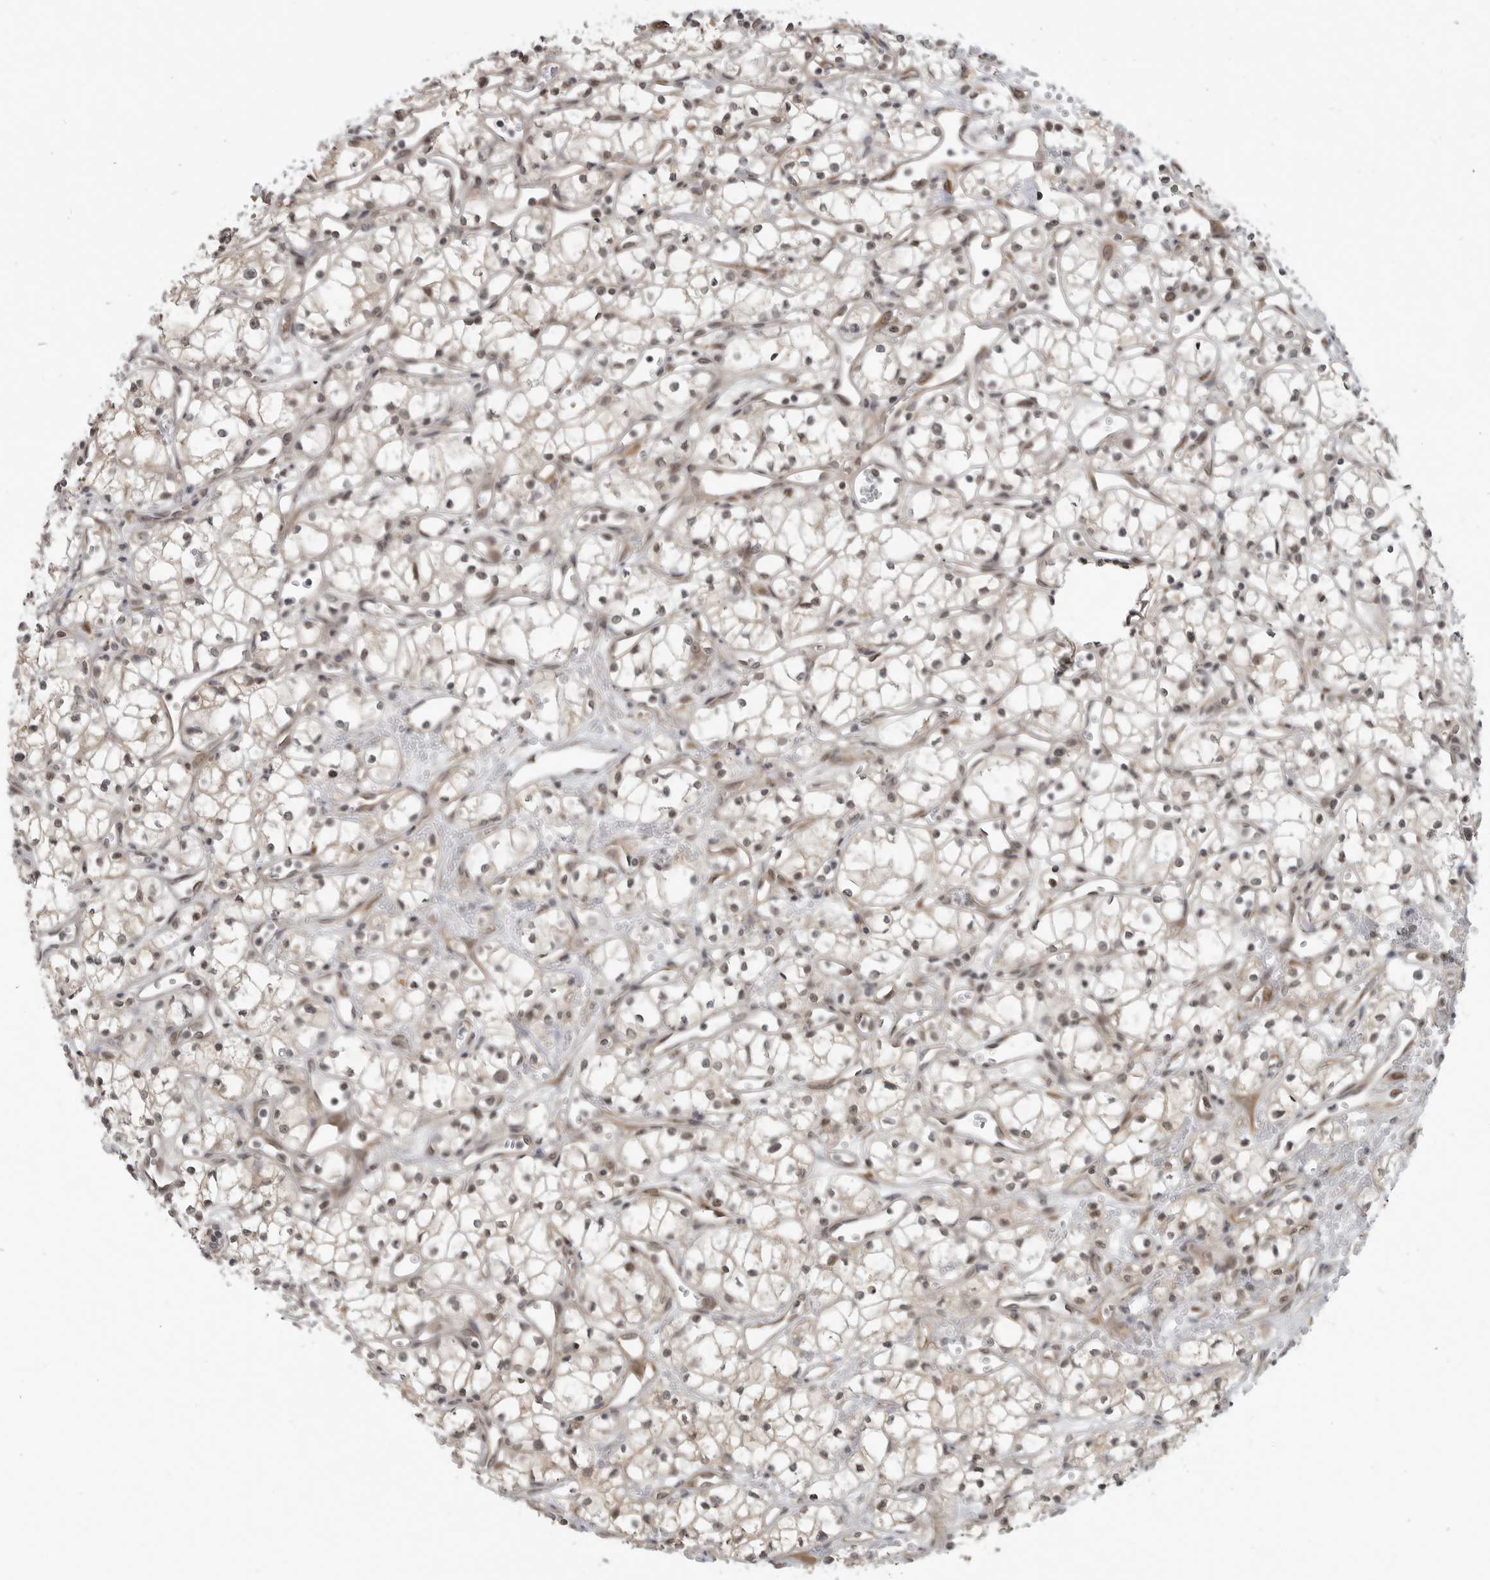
{"staining": {"intensity": "weak", "quantity": ">75%", "location": "cytoplasmic/membranous,nuclear"}, "tissue": "renal cancer", "cell_type": "Tumor cells", "image_type": "cancer", "snomed": [{"axis": "morphology", "description": "Adenocarcinoma, NOS"}, {"axis": "topography", "description": "Kidney"}], "caption": "Protein staining of adenocarcinoma (renal) tissue reveals weak cytoplasmic/membranous and nuclear expression in approximately >75% of tumor cells.", "gene": "CEP295NL", "patient": {"sex": "male", "age": 59}}